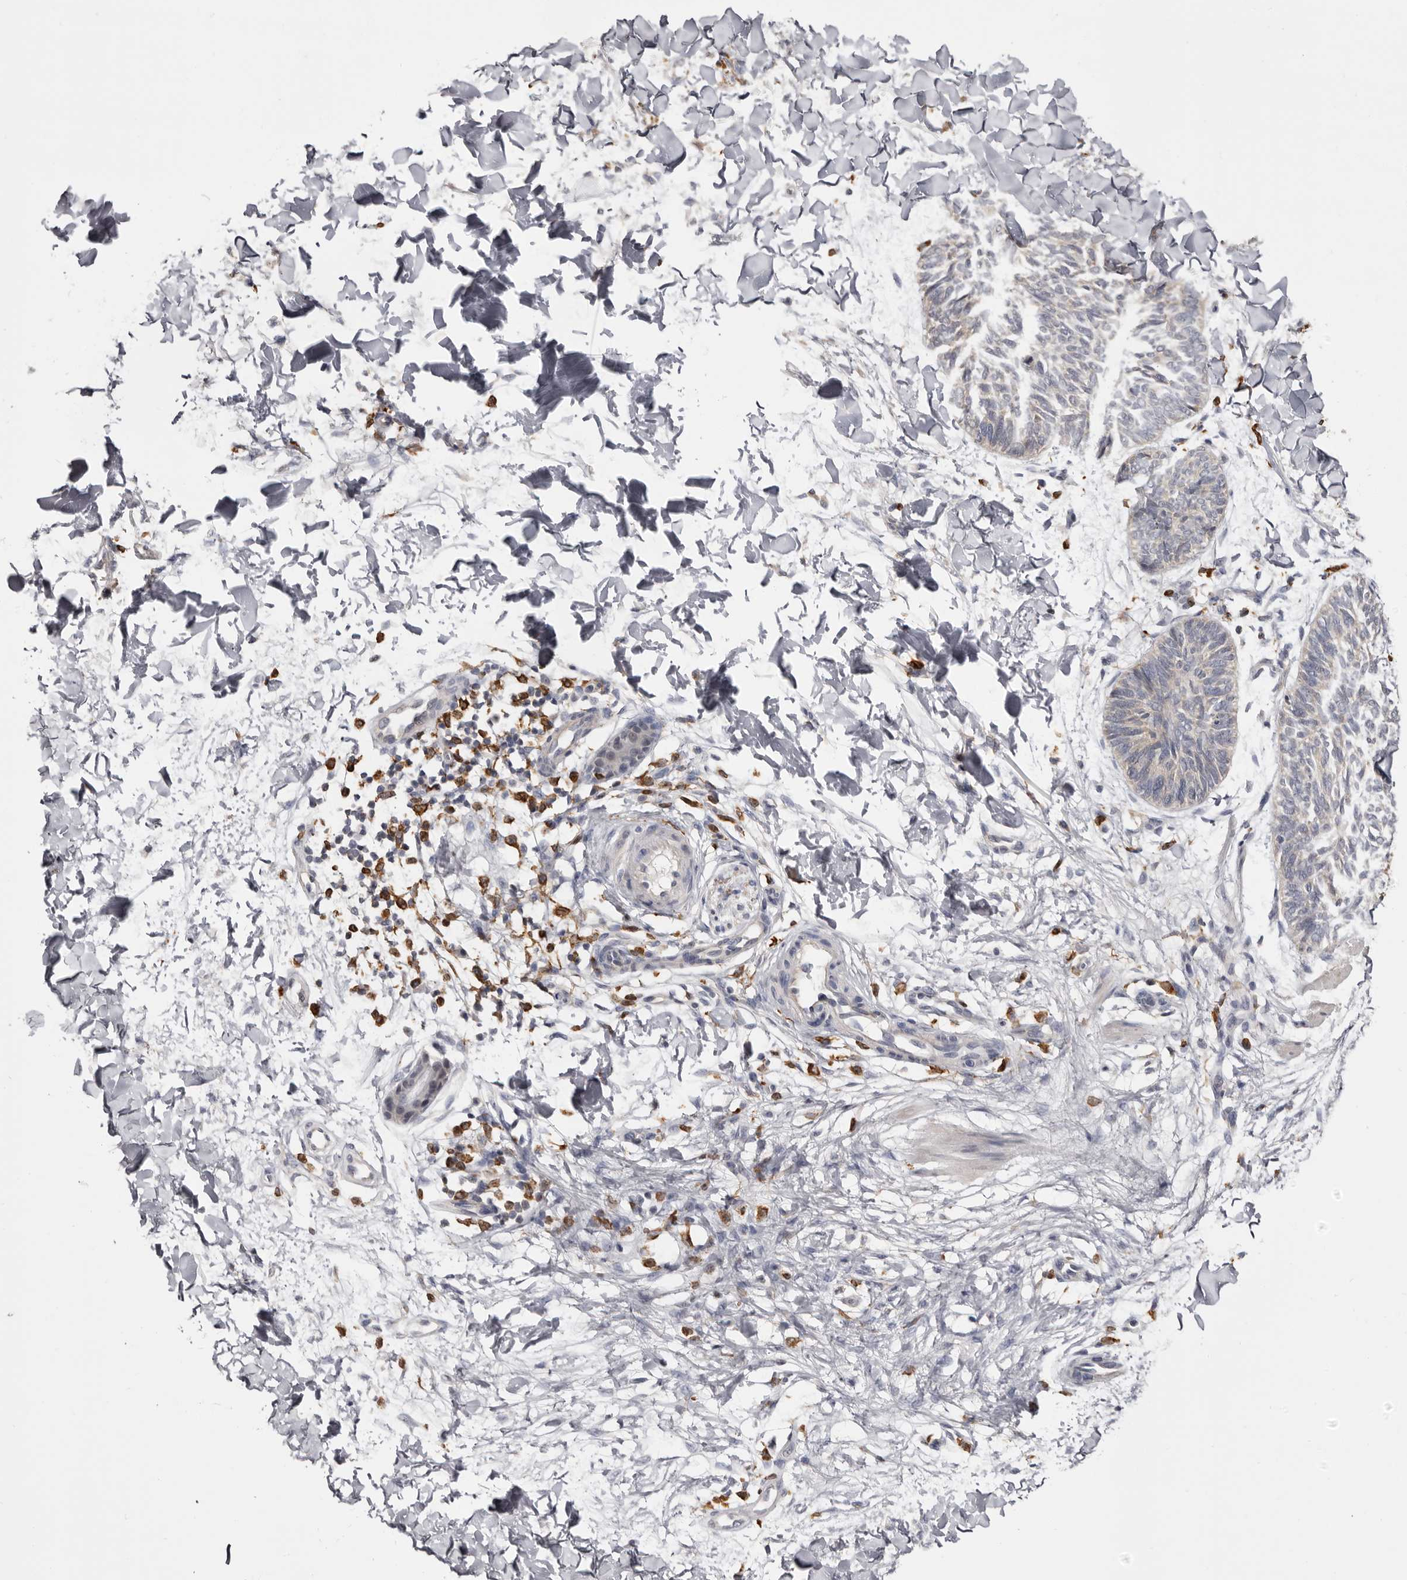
{"staining": {"intensity": "negative", "quantity": "none", "location": "none"}, "tissue": "skin cancer", "cell_type": "Tumor cells", "image_type": "cancer", "snomed": [{"axis": "morphology", "description": "Normal tissue, NOS"}, {"axis": "morphology", "description": "Basal cell carcinoma"}, {"axis": "topography", "description": "Skin"}], "caption": "Image shows no protein staining in tumor cells of skin basal cell carcinoma tissue.", "gene": "TNNI1", "patient": {"sex": "male", "age": 50}}